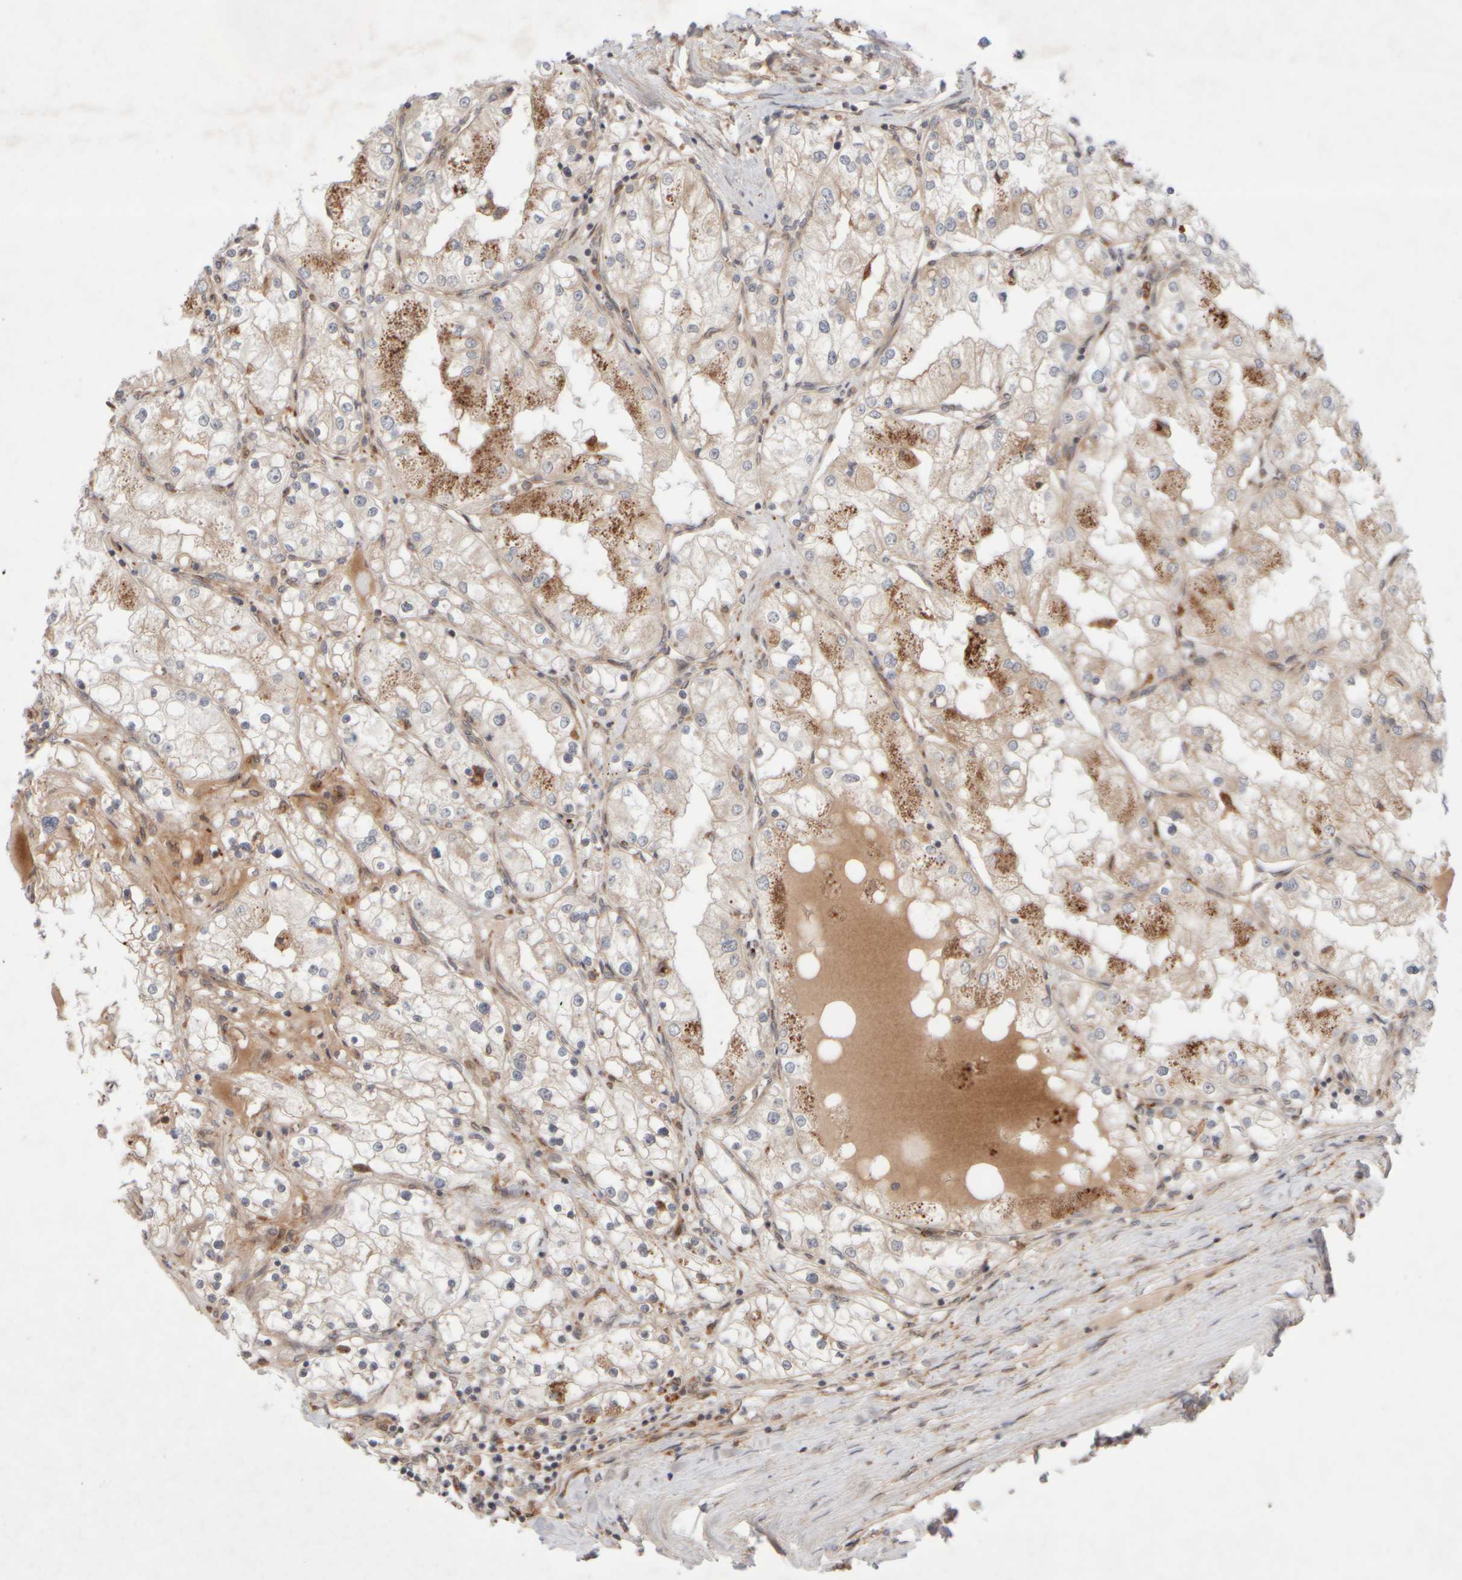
{"staining": {"intensity": "weak", "quantity": ">75%", "location": "cytoplasmic/membranous"}, "tissue": "renal cancer", "cell_type": "Tumor cells", "image_type": "cancer", "snomed": [{"axis": "morphology", "description": "Adenocarcinoma, NOS"}, {"axis": "topography", "description": "Kidney"}], "caption": "The immunohistochemical stain labels weak cytoplasmic/membranous expression in tumor cells of renal cancer tissue.", "gene": "GCN1", "patient": {"sex": "male", "age": 68}}